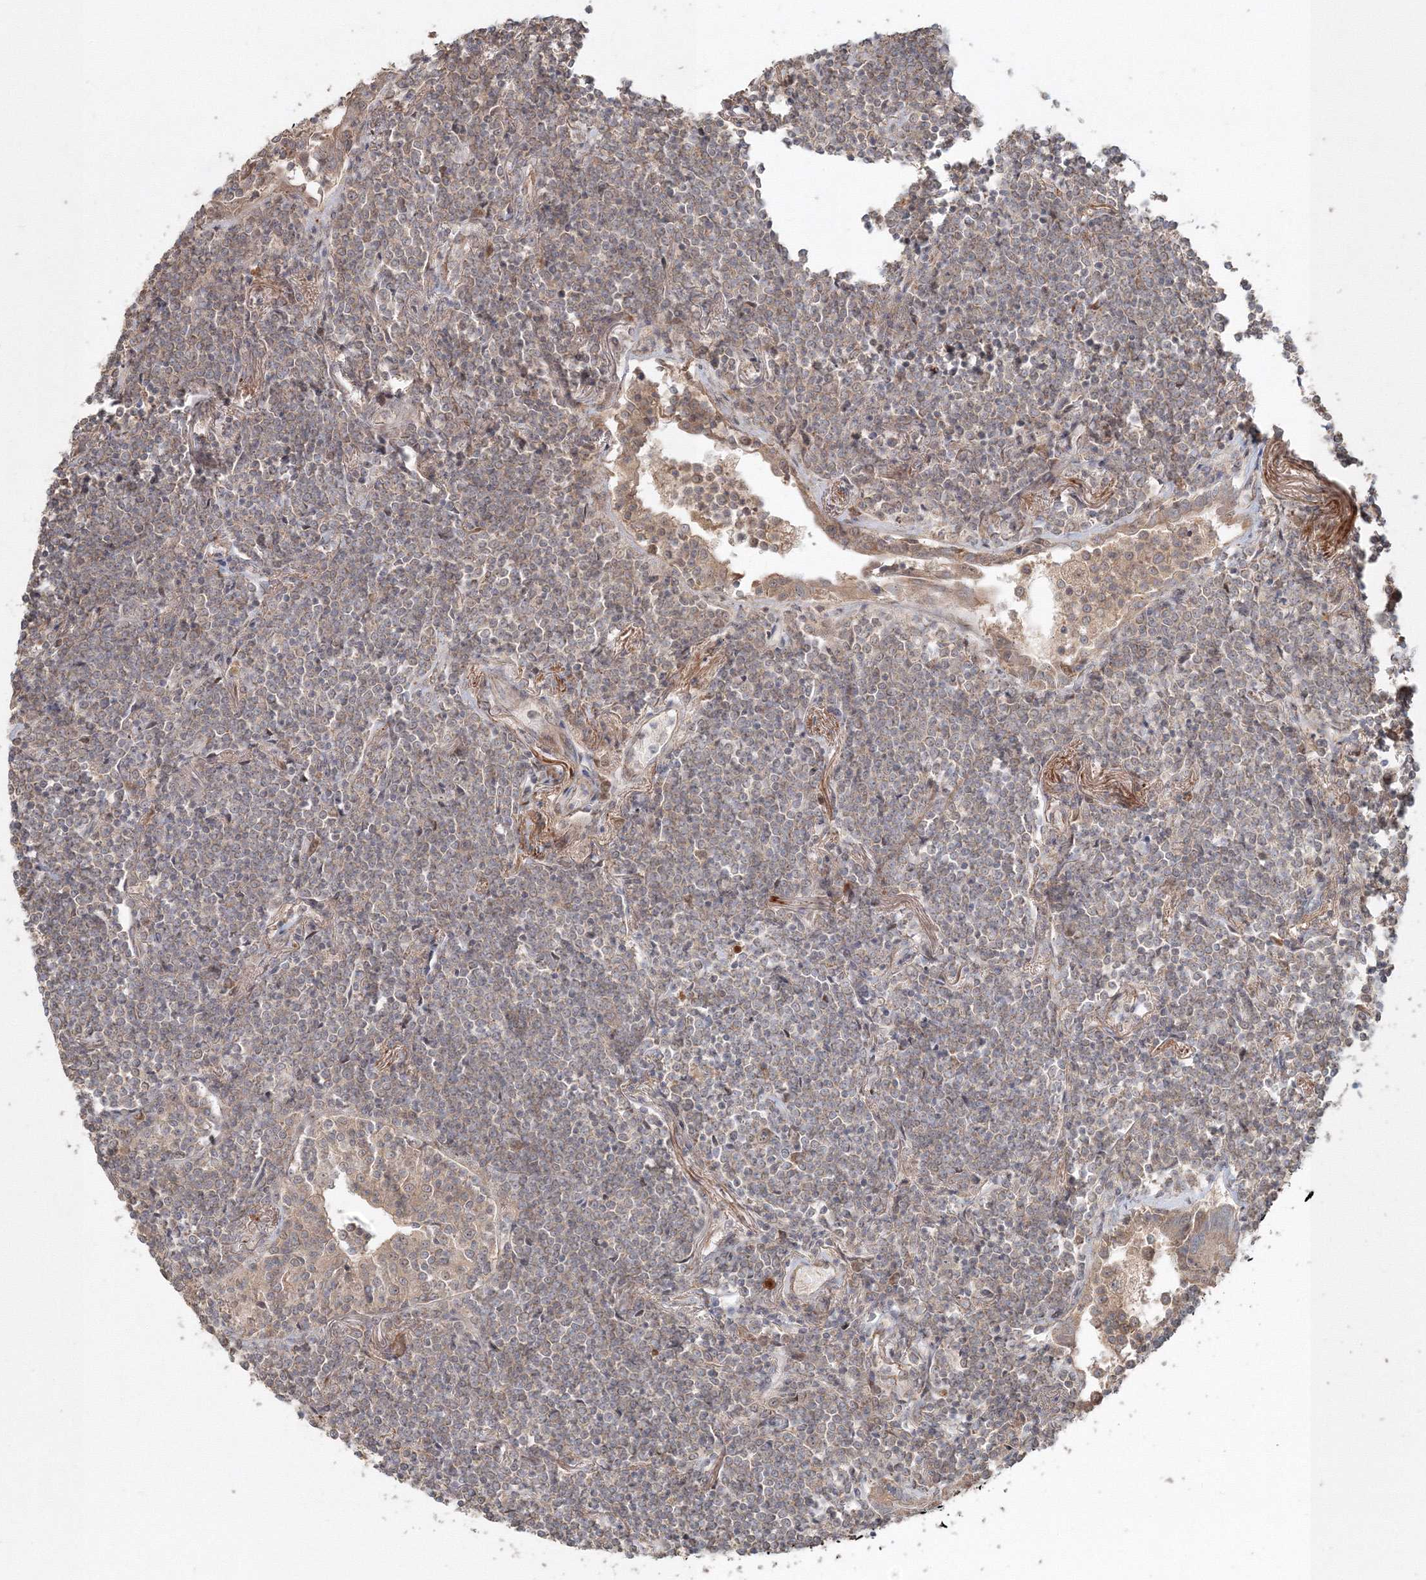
{"staining": {"intensity": "weak", "quantity": "25%-75%", "location": "cytoplasmic/membranous"}, "tissue": "lymphoma", "cell_type": "Tumor cells", "image_type": "cancer", "snomed": [{"axis": "morphology", "description": "Malignant lymphoma, non-Hodgkin's type, Low grade"}, {"axis": "topography", "description": "Lung"}], "caption": "Protein analysis of low-grade malignant lymphoma, non-Hodgkin's type tissue reveals weak cytoplasmic/membranous positivity in about 25%-75% of tumor cells.", "gene": "ANAPC16", "patient": {"sex": "female", "age": 71}}